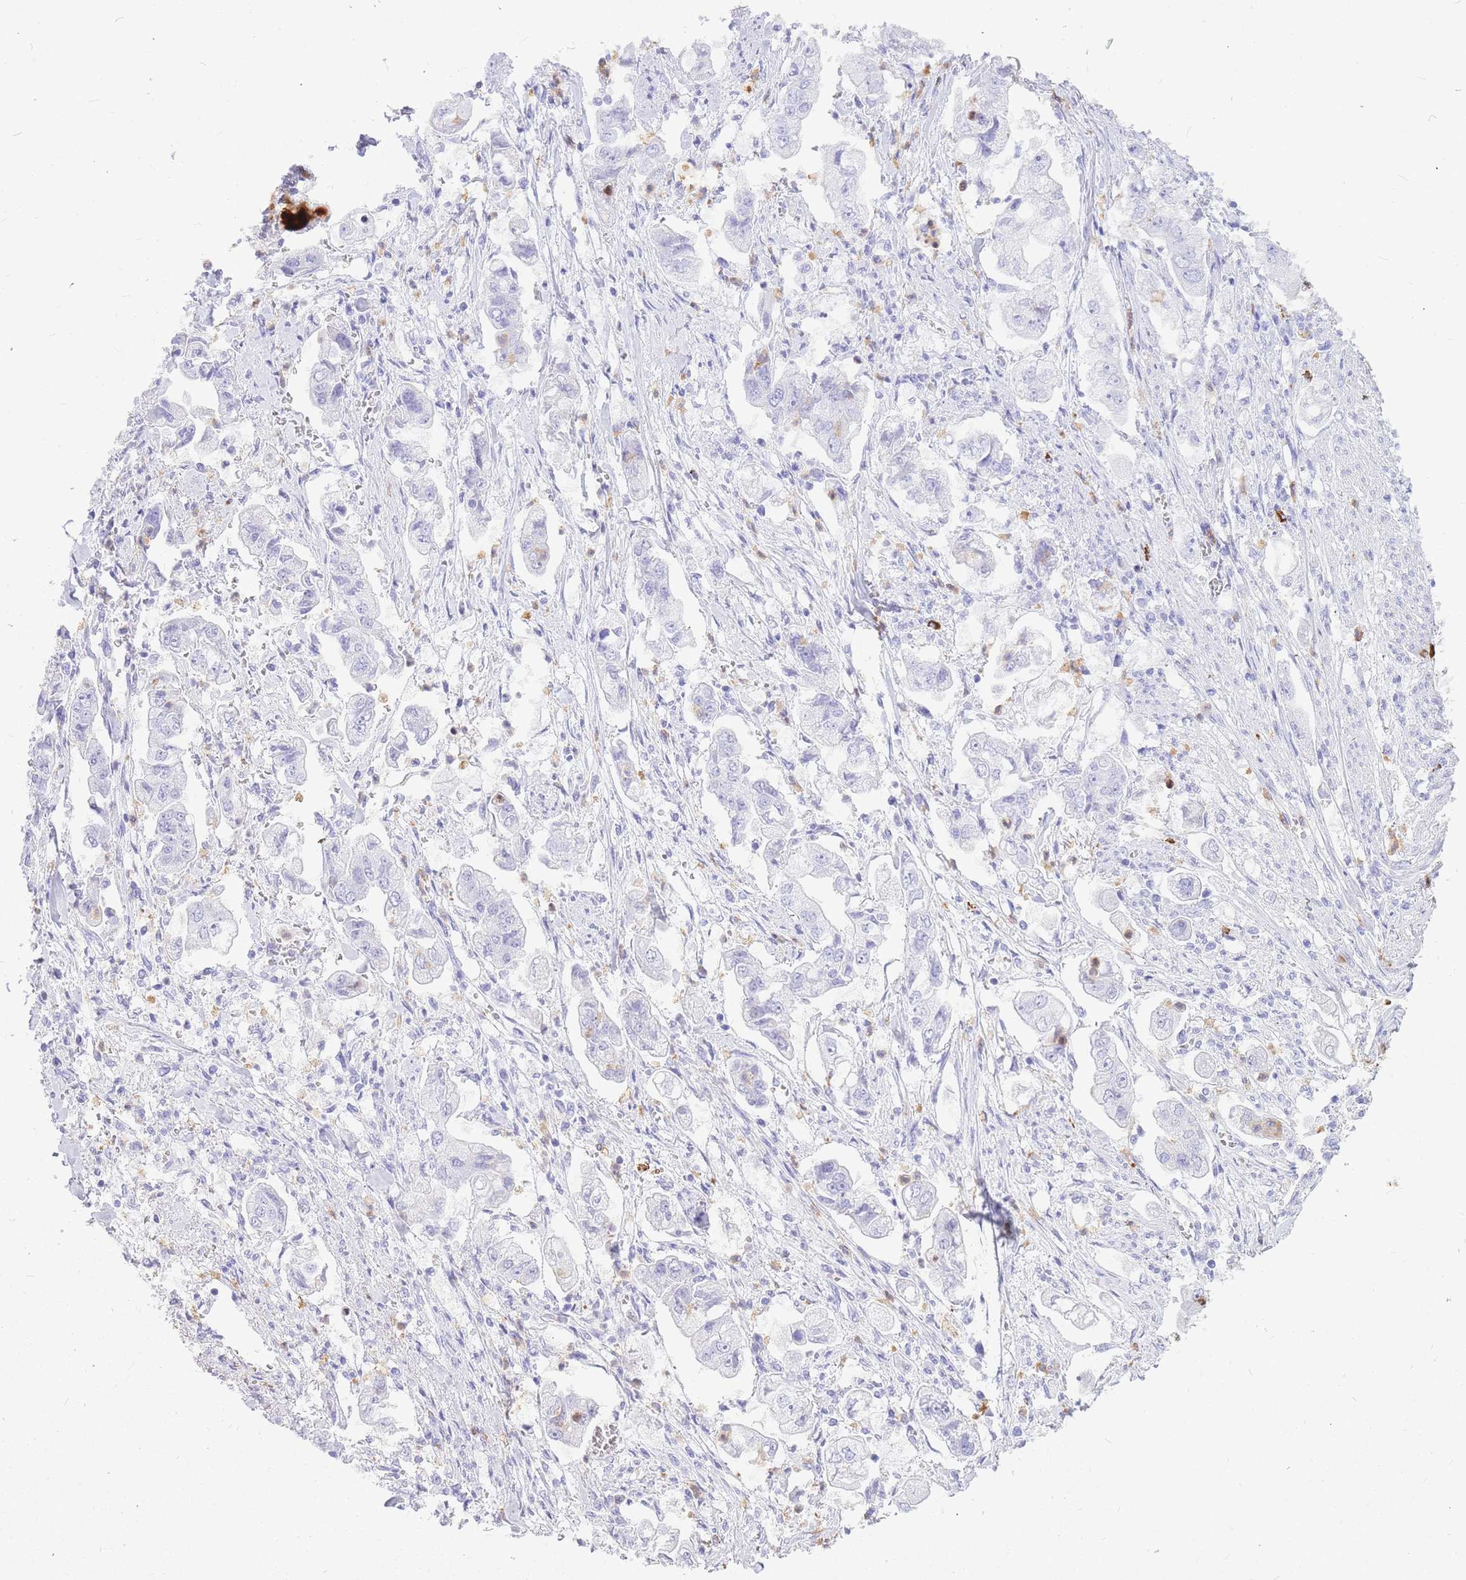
{"staining": {"intensity": "negative", "quantity": "none", "location": "none"}, "tissue": "stomach cancer", "cell_type": "Tumor cells", "image_type": "cancer", "snomed": [{"axis": "morphology", "description": "Adenocarcinoma, NOS"}, {"axis": "topography", "description": "Stomach"}], "caption": "The histopathology image exhibits no significant expression in tumor cells of stomach adenocarcinoma.", "gene": "HERC1", "patient": {"sex": "male", "age": 62}}